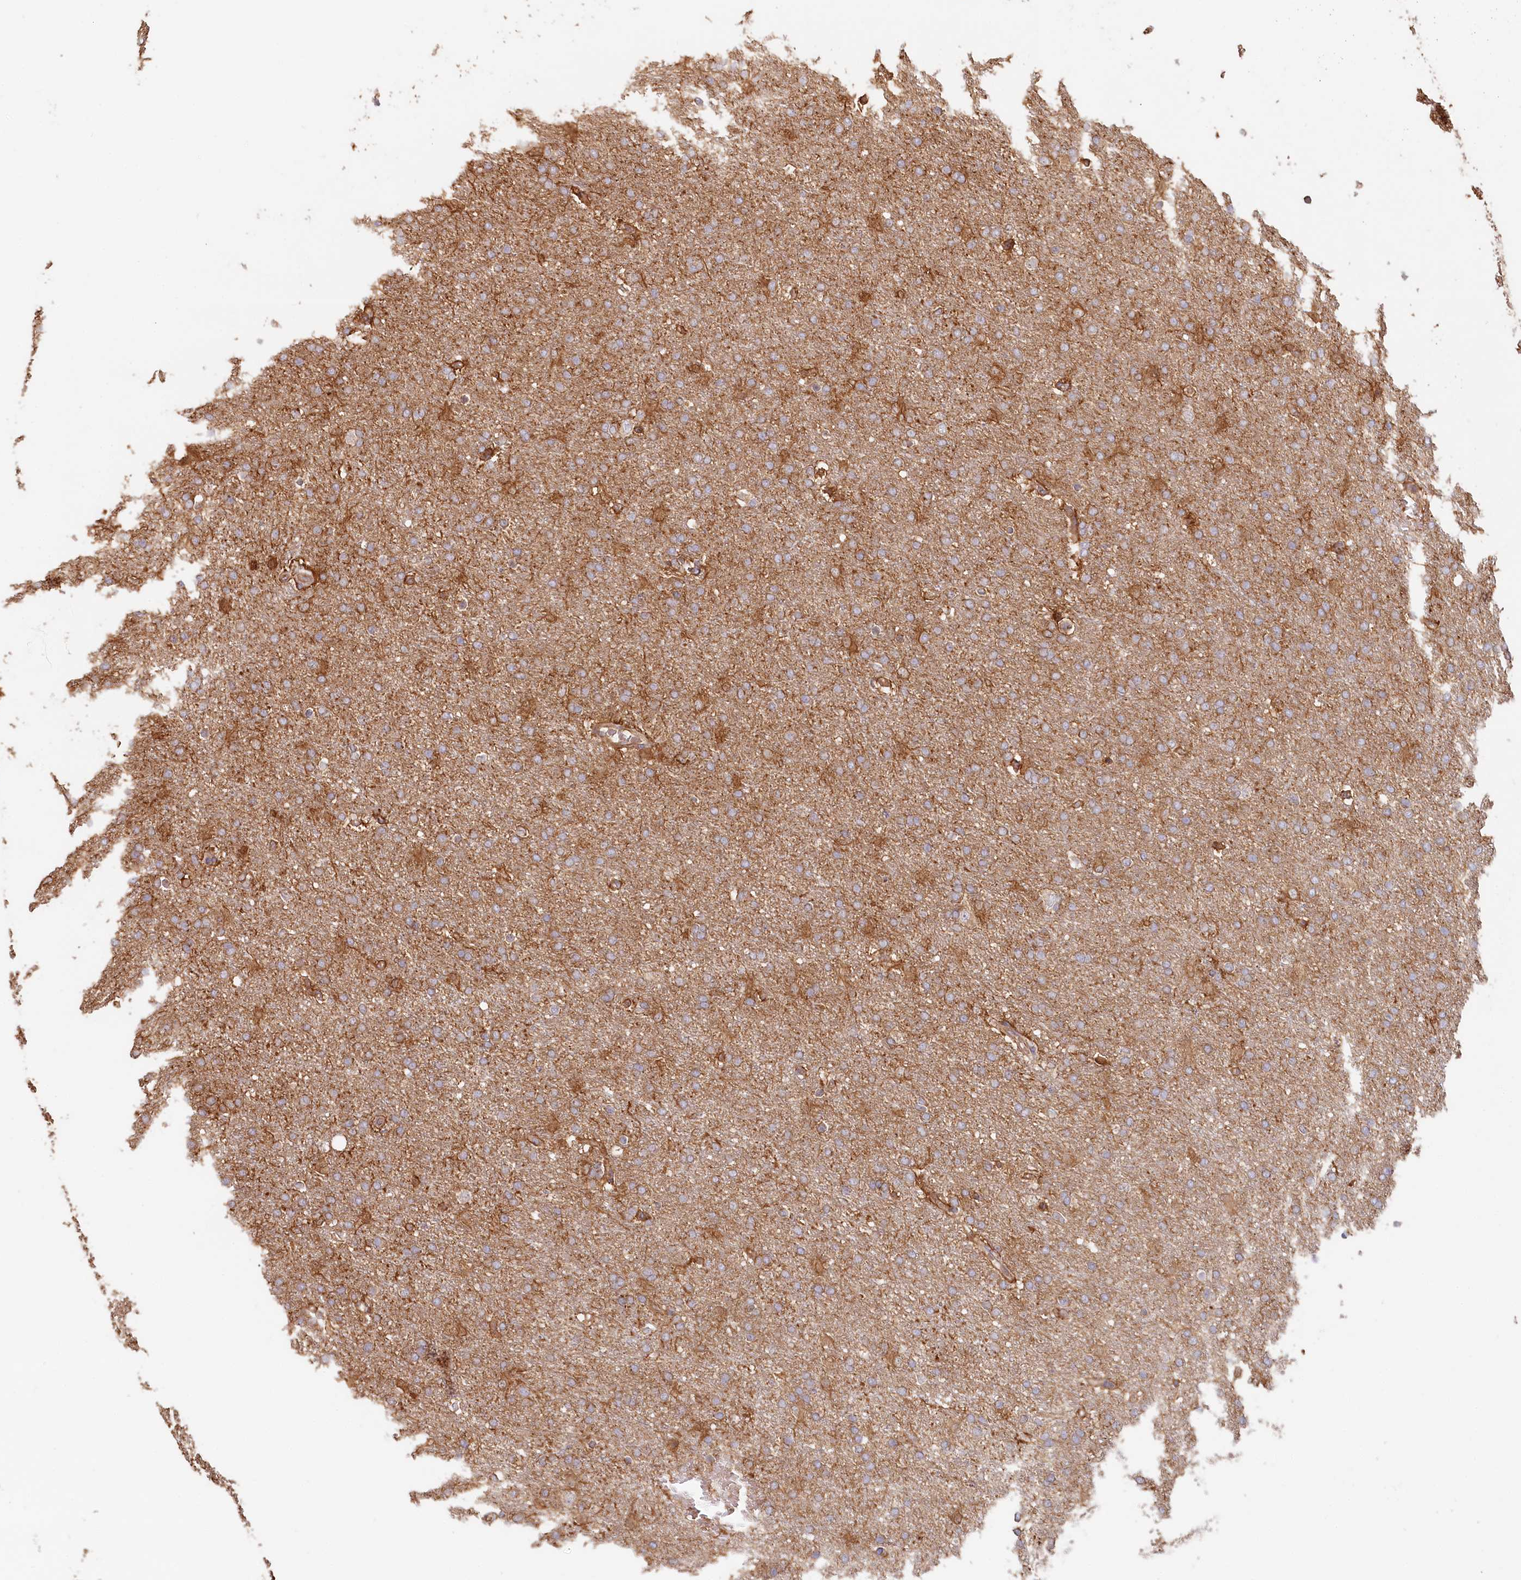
{"staining": {"intensity": "moderate", "quantity": "25%-75%", "location": "cytoplasmic/membranous"}, "tissue": "glioma", "cell_type": "Tumor cells", "image_type": "cancer", "snomed": [{"axis": "morphology", "description": "Glioma, malignant, High grade"}, {"axis": "topography", "description": "Brain"}], "caption": "DAB immunohistochemical staining of glioma shows moderate cytoplasmic/membranous protein positivity in about 25%-75% of tumor cells.", "gene": "HAL", "patient": {"sex": "male", "age": 72}}